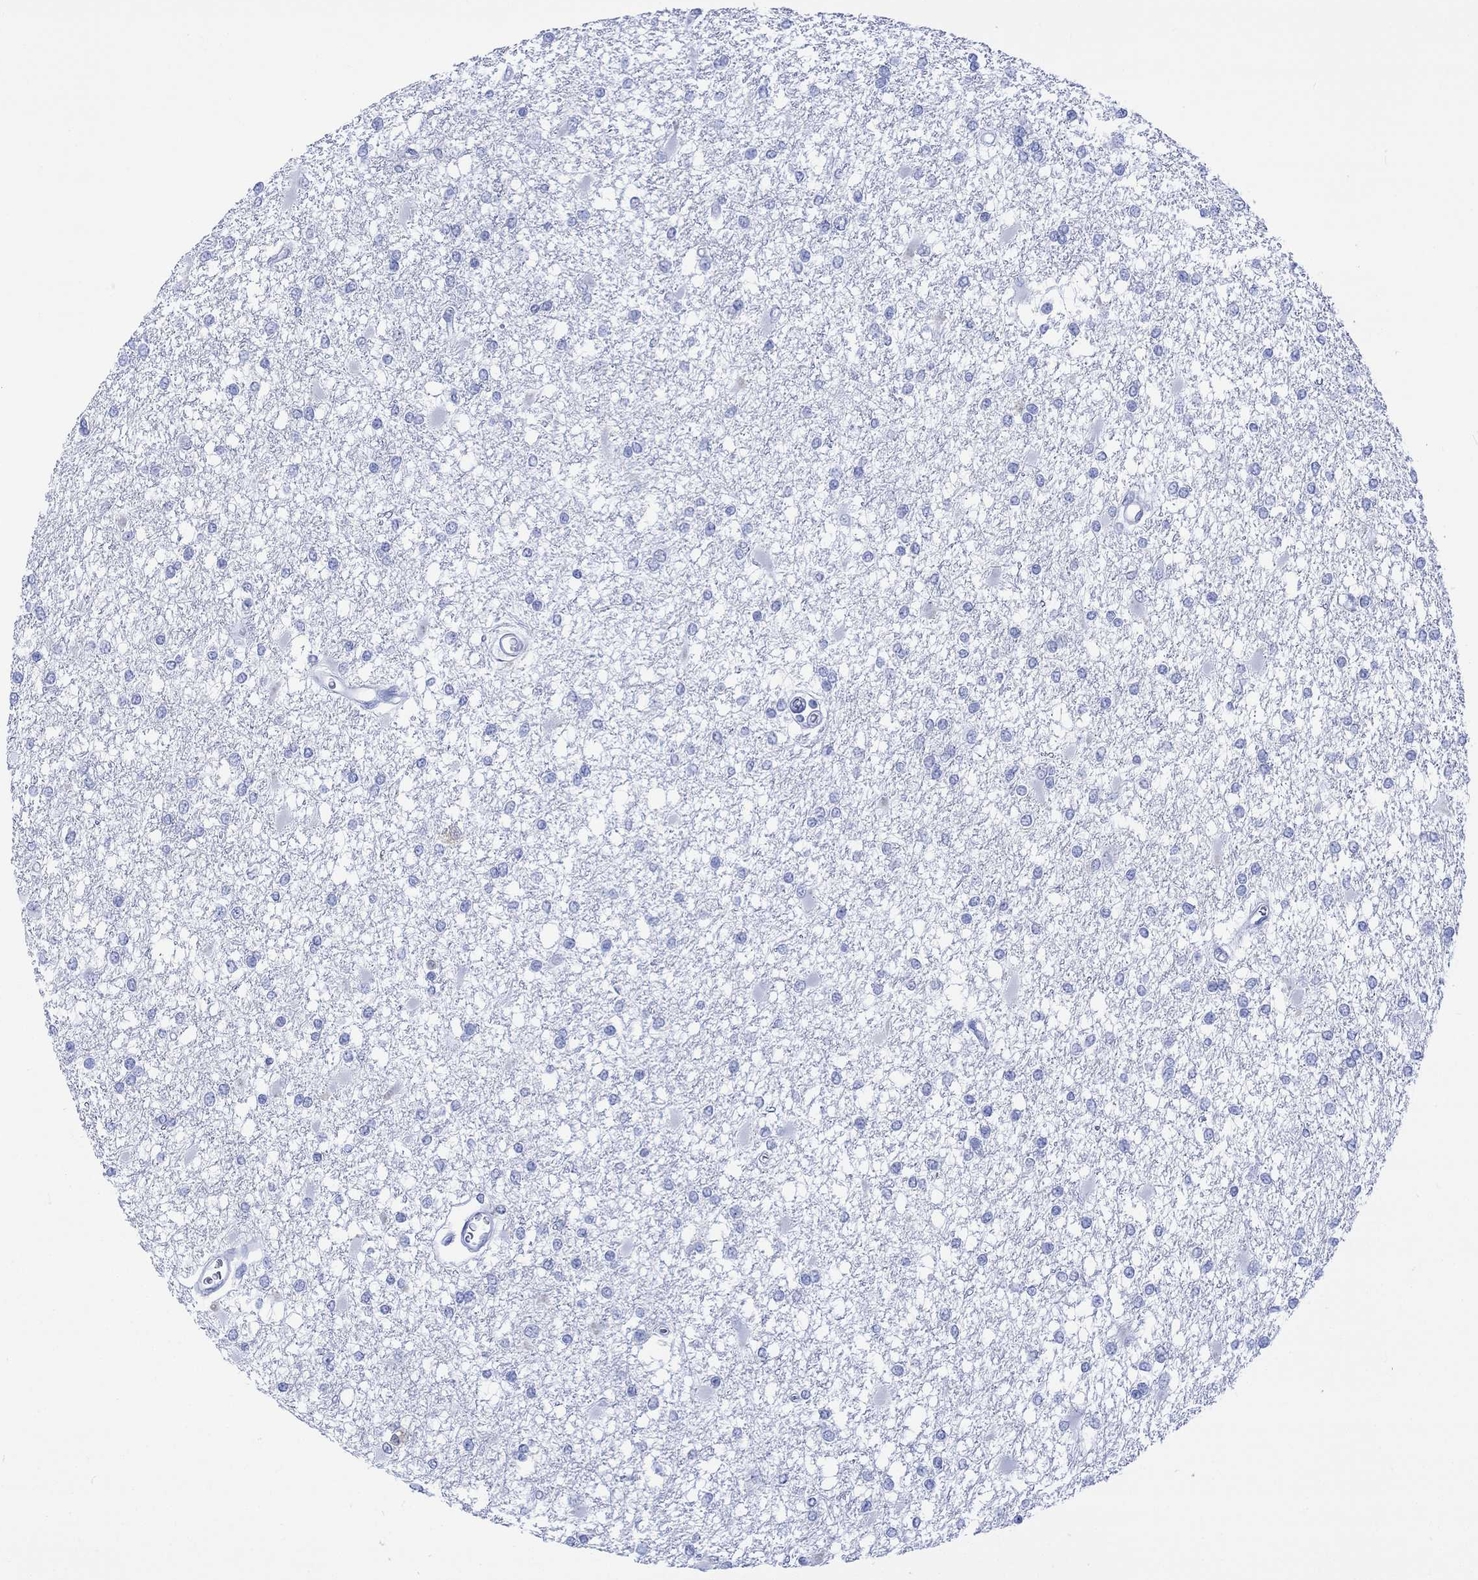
{"staining": {"intensity": "negative", "quantity": "none", "location": "none"}, "tissue": "glioma", "cell_type": "Tumor cells", "image_type": "cancer", "snomed": [{"axis": "morphology", "description": "Glioma, malignant, High grade"}, {"axis": "topography", "description": "Cerebral cortex"}], "caption": "Tumor cells are negative for protein expression in human high-grade glioma (malignant). The staining is performed using DAB (3,3'-diaminobenzidine) brown chromogen with nuclei counter-stained in using hematoxylin.", "gene": "CELF4", "patient": {"sex": "male", "age": 79}}